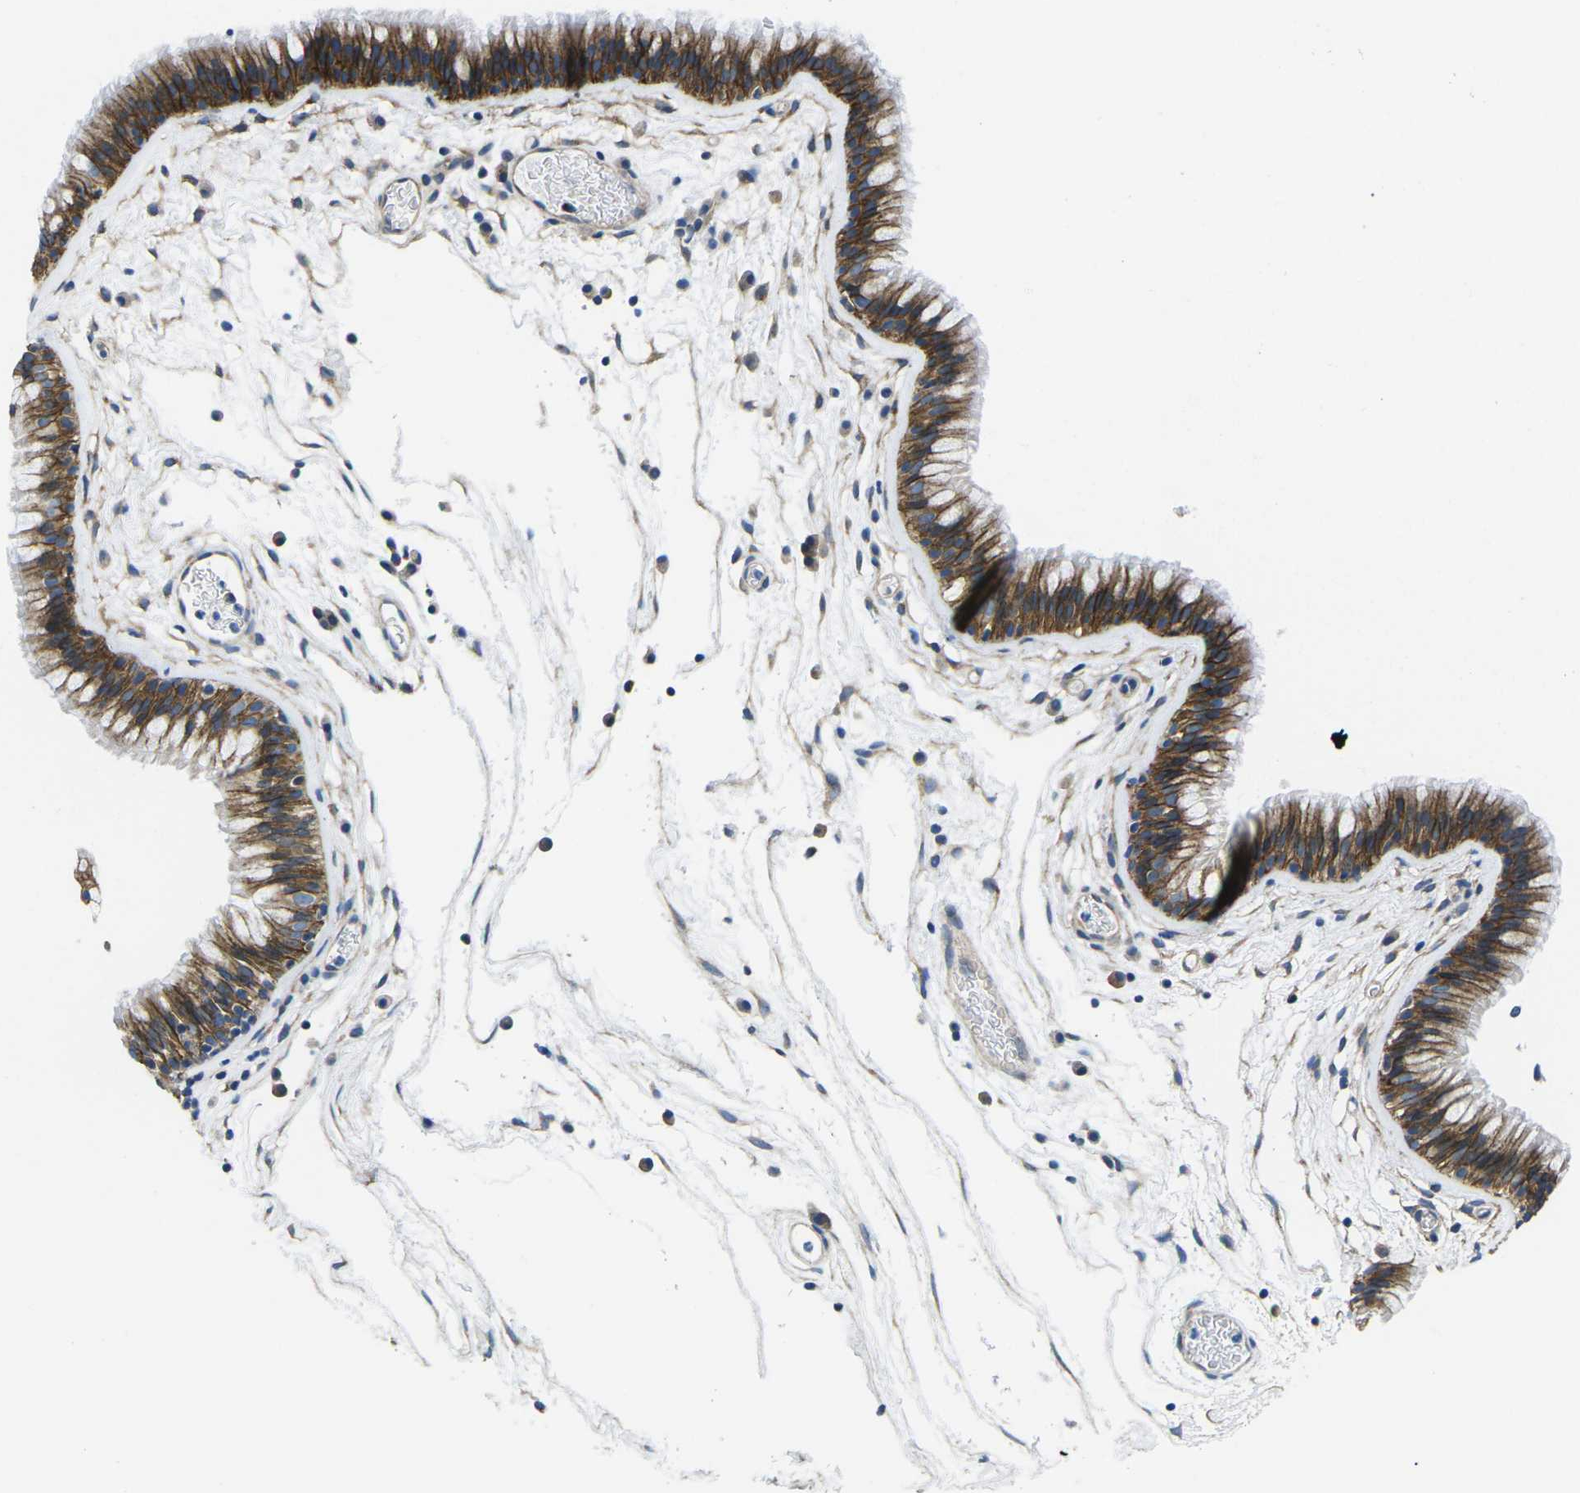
{"staining": {"intensity": "strong", "quantity": ">75%", "location": "cytoplasmic/membranous"}, "tissue": "nasopharynx", "cell_type": "Respiratory epithelial cells", "image_type": "normal", "snomed": [{"axis": "morphology", "description": "Normal tissue, NOS"}, {"axis": "morphology", "description": "Inflammation, NOS"}, {"axis": "topography", "description": "Nasopharynx"}], "caption": "A high-resolution photomicrograph shows IHC staining of normal nasopharynx, which exhibits strong cytoplasmic/membranous staining in approximately >75% of respiratory epithelial cells. (brown staining indicates protein expression, while blue staining denotes nuclei).", "gene": "DLG1", "patient": {"sex": "male", "age": 48}}